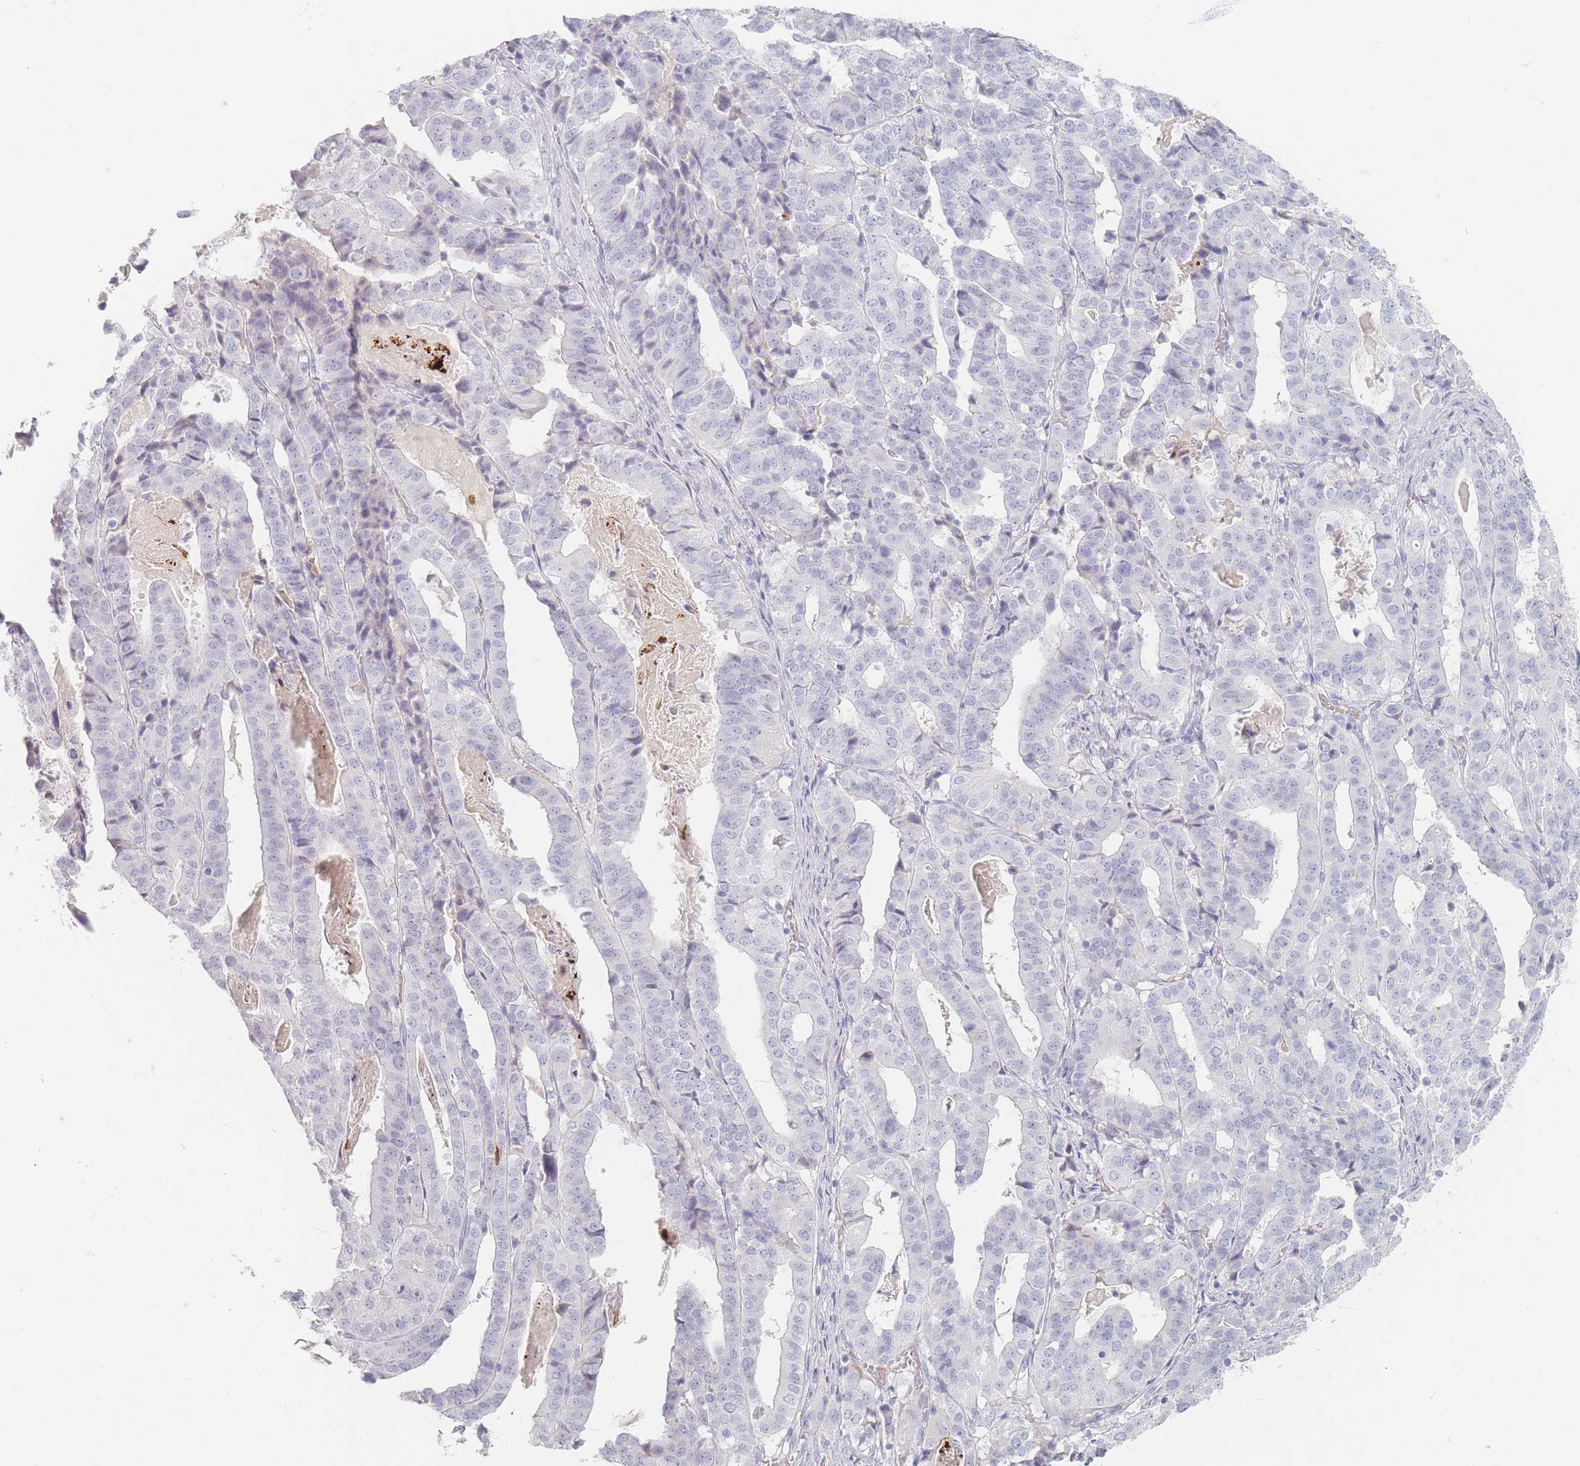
{"staining": {"intensity": "negative", "quantity": "none", "location": "none"}, "tissue": "stomach cancer", "cell_type": "Tumor cells", "image_type": "cancer", "snomed": [{"axis": "morphology", "description": "Adenocarcinoma, NOS"}, {"axis": "topography", "description": "Stomach"}], "caption": "Photomicrograph shows no protein positivity in tumor cells of stomach adenocarcinoma tissue. (DAB (3,3'-diaminobenzidine) IHC, high magnification).", "gene": "HELZ2", "patient": {"sex": "male", "age": 48}}